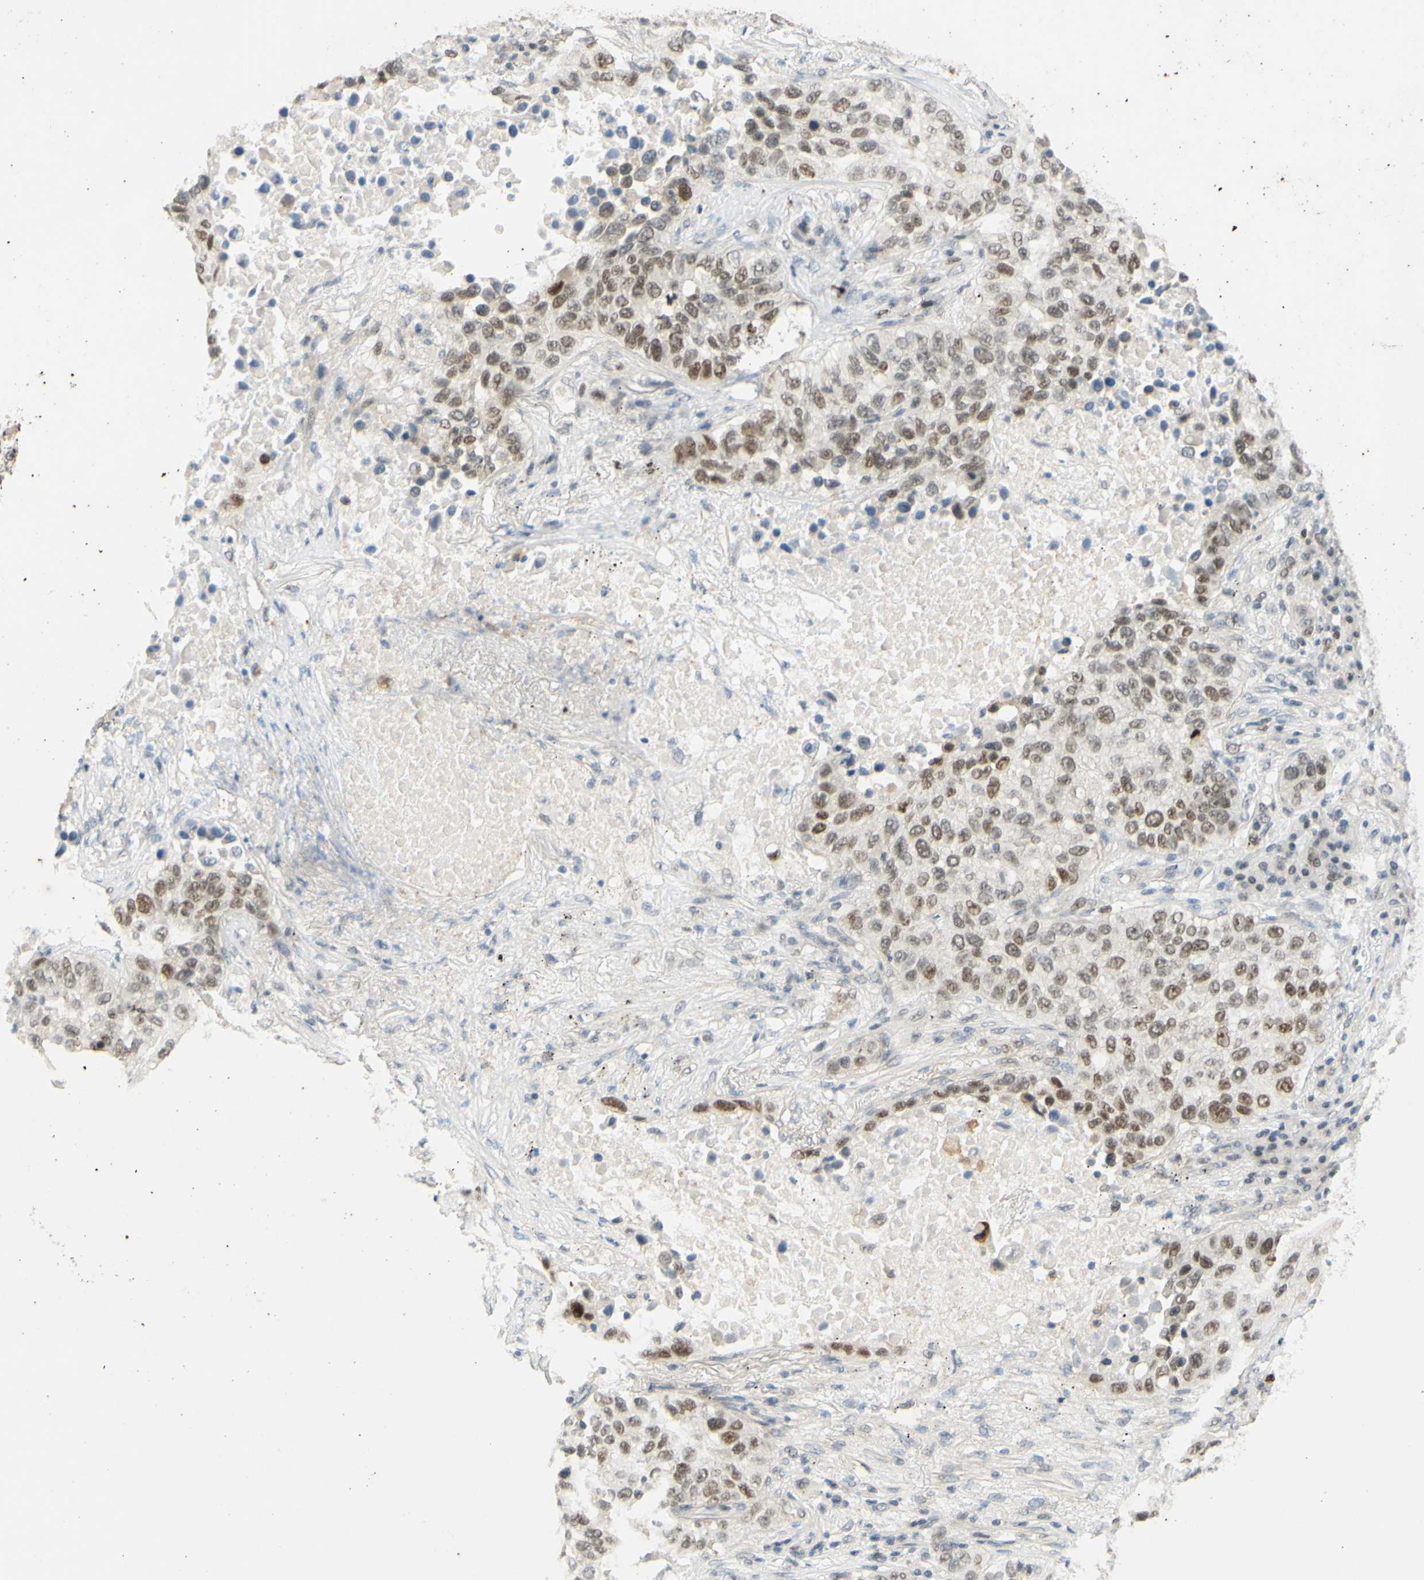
{"staining": {"intensity": "moderate", "quantity": ">75%", "location": "nuclear"}, "tissue": "lung cancer", "cell_type": "Tumor cells", "image_type": "cancer", "snomed": [{"axis": "morphology", "description": "Squamous cell carcinoma, NOS"}, {"axis": "topography", "description": "Lung"}], "caption": "The photomicrograph exhibits immunohistochemical staining of lung cancer (squamous cell carcinoma). There is moderate nuclear expression is present in approximately >75% of tumor cells.", "gene": "POLB", "patient": {"sex": "male", "age": 57}}